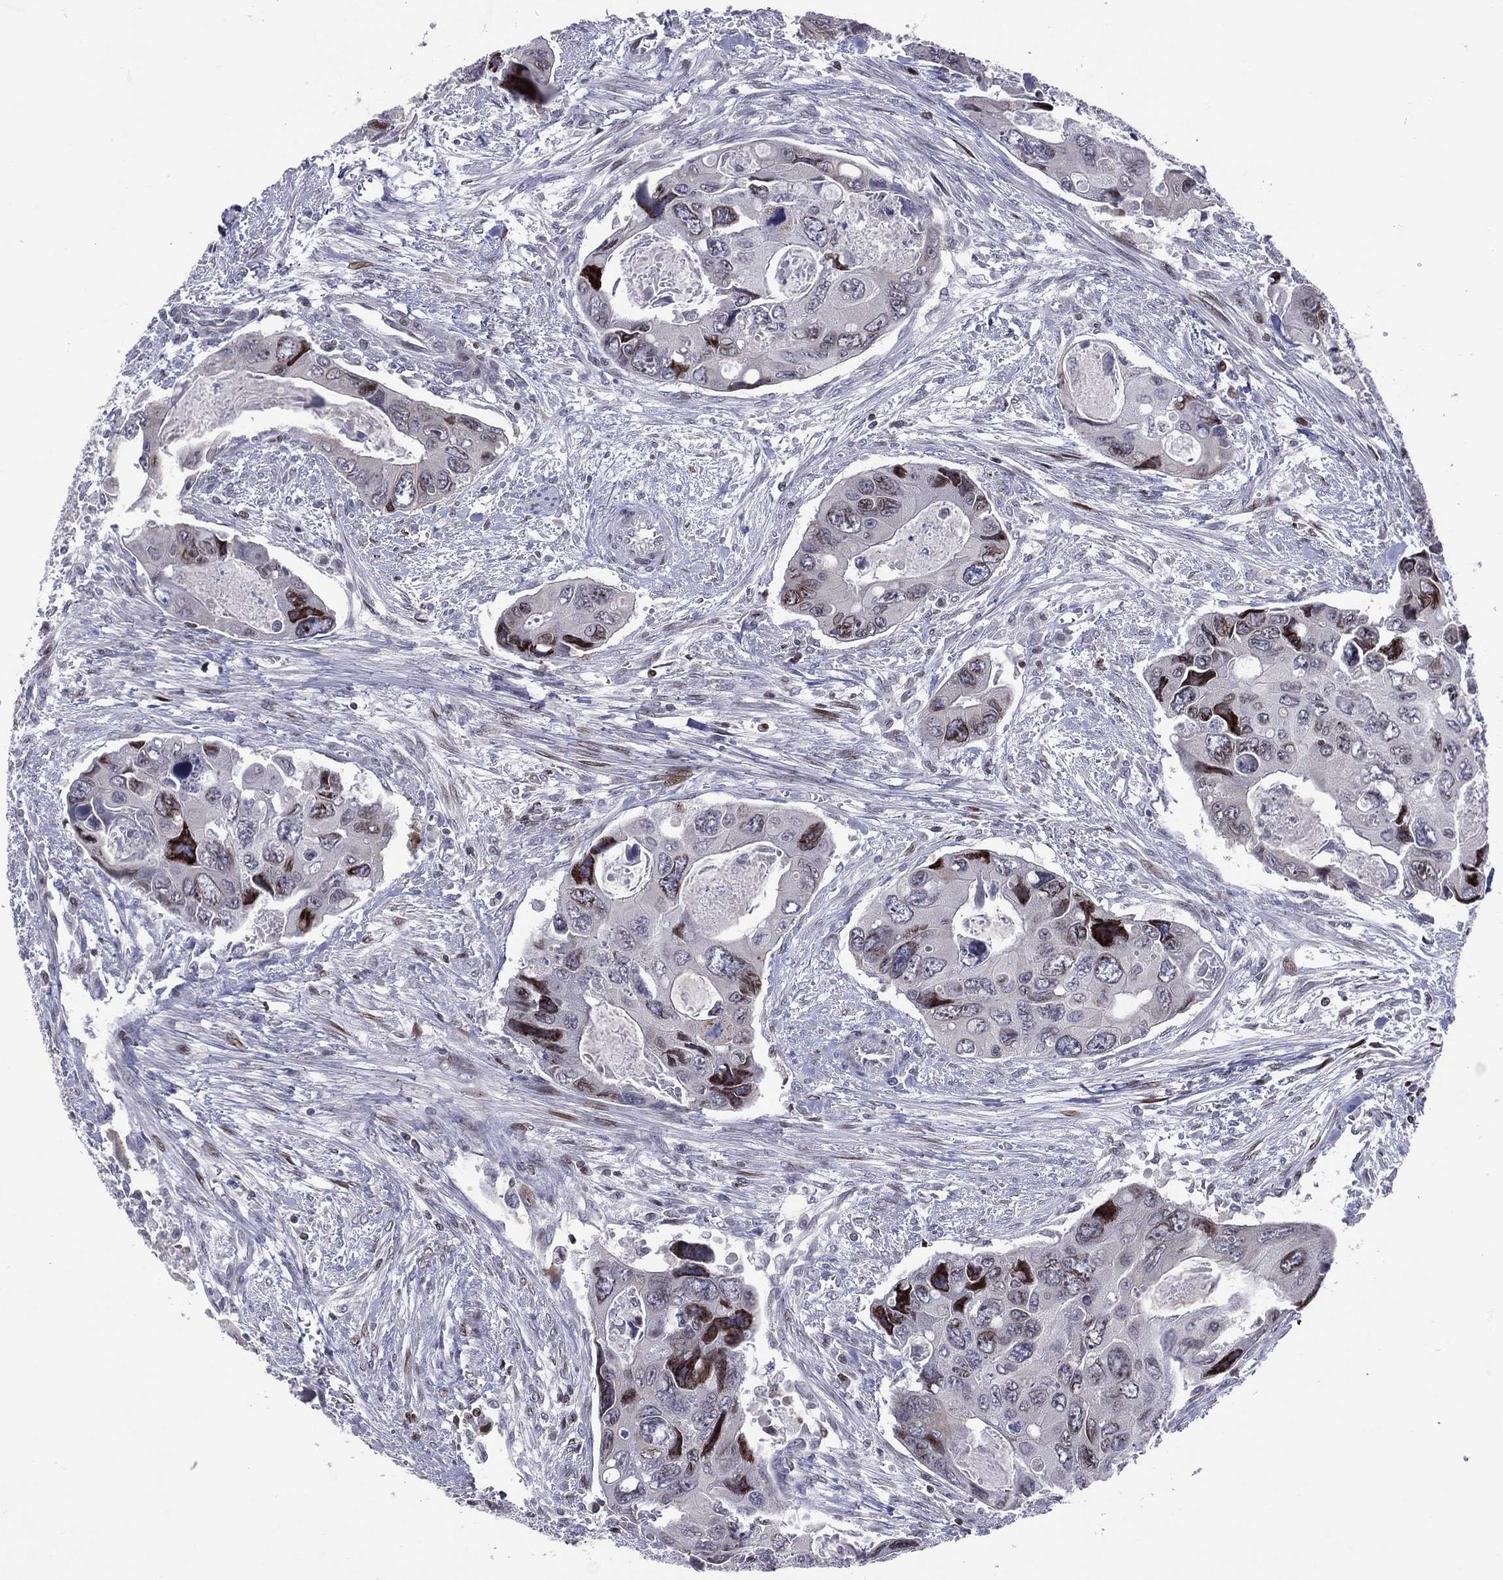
{"staining": {"intensity": "strong", "quantity": "<25%", "location": "cytoplasmic/membranous"}, "tissue": "colorectal cancer", "cell_type": "Tumor cells", "image_type": "cancer", "snomed": [{"axis": "morphology", "description": "Adenocarcinoma, NOS"}, {"axis": "topography", "description": "Rectum"}], "caption": "Colorectal cancer (adenocarcinoma) stained with immunohistochemistry (IHC) reveals strong cytoplasmic/membranous staining in about <25% of tumor cells.", "gene": "DBF4B", "patient": {"sex": "male", "age": 62}}